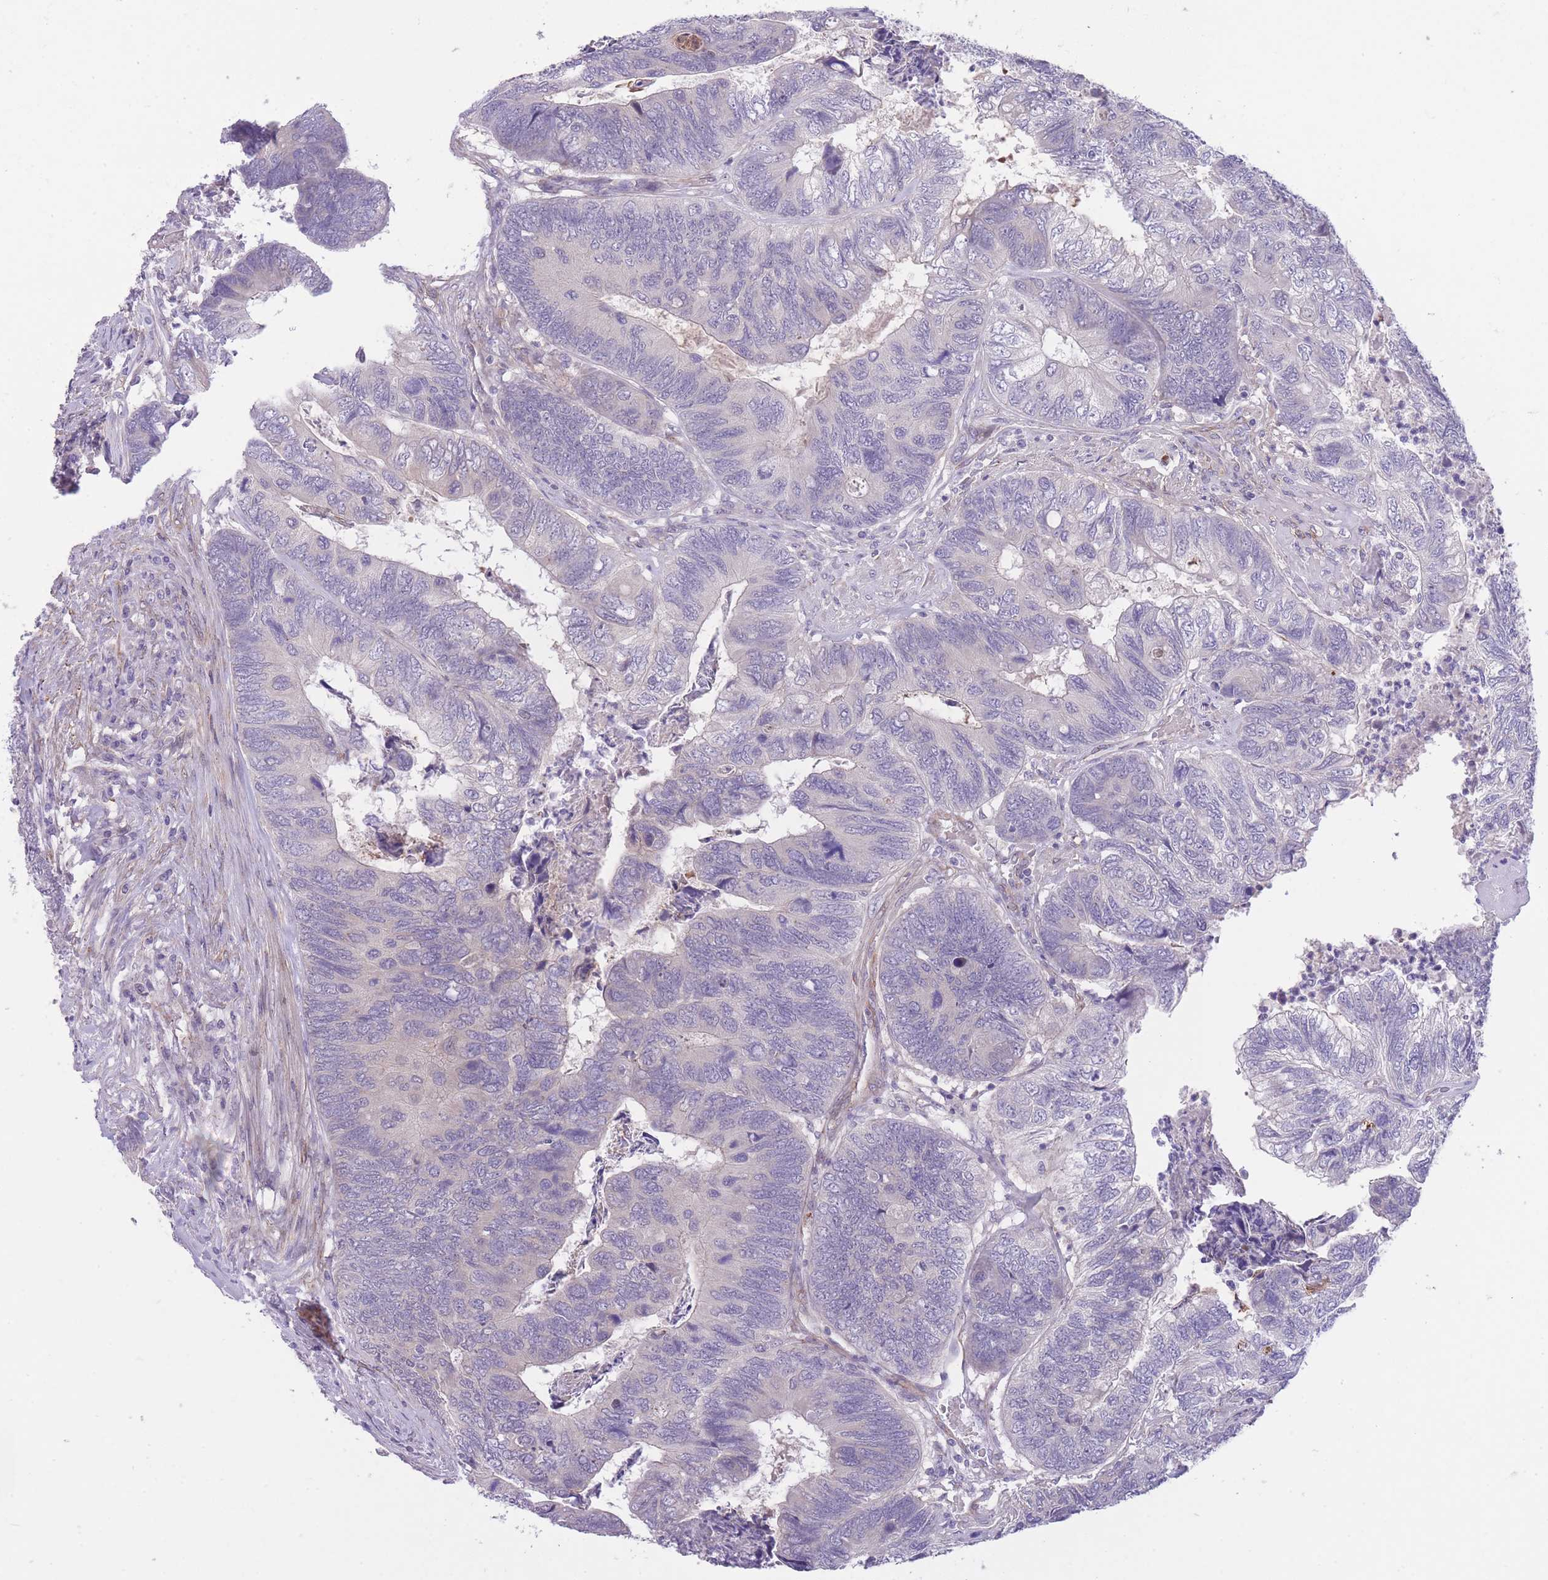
{"staining": {"intensity": "negative", "quantity": "none", "location": "none"}, "tissue": "colorectal cancer", "cell_type": "Tumor cells", "image_type": "cancer", "snomed": [{"axis": "morphology", "description": "Adenocarcinoma, NOS"}, {"axis": "topography", "description": "Colon"}], "caption": "High magnification brightfield microscopy of colorectal adenocarcinoma stained with DAB (3,3'-diaminobenzidine) (brown) and counterstained with hematoxylin (blue): tumor cells show no significant positivity.", "gene": "QTRT1", "patient": {"sex": "female", "age": 67}}